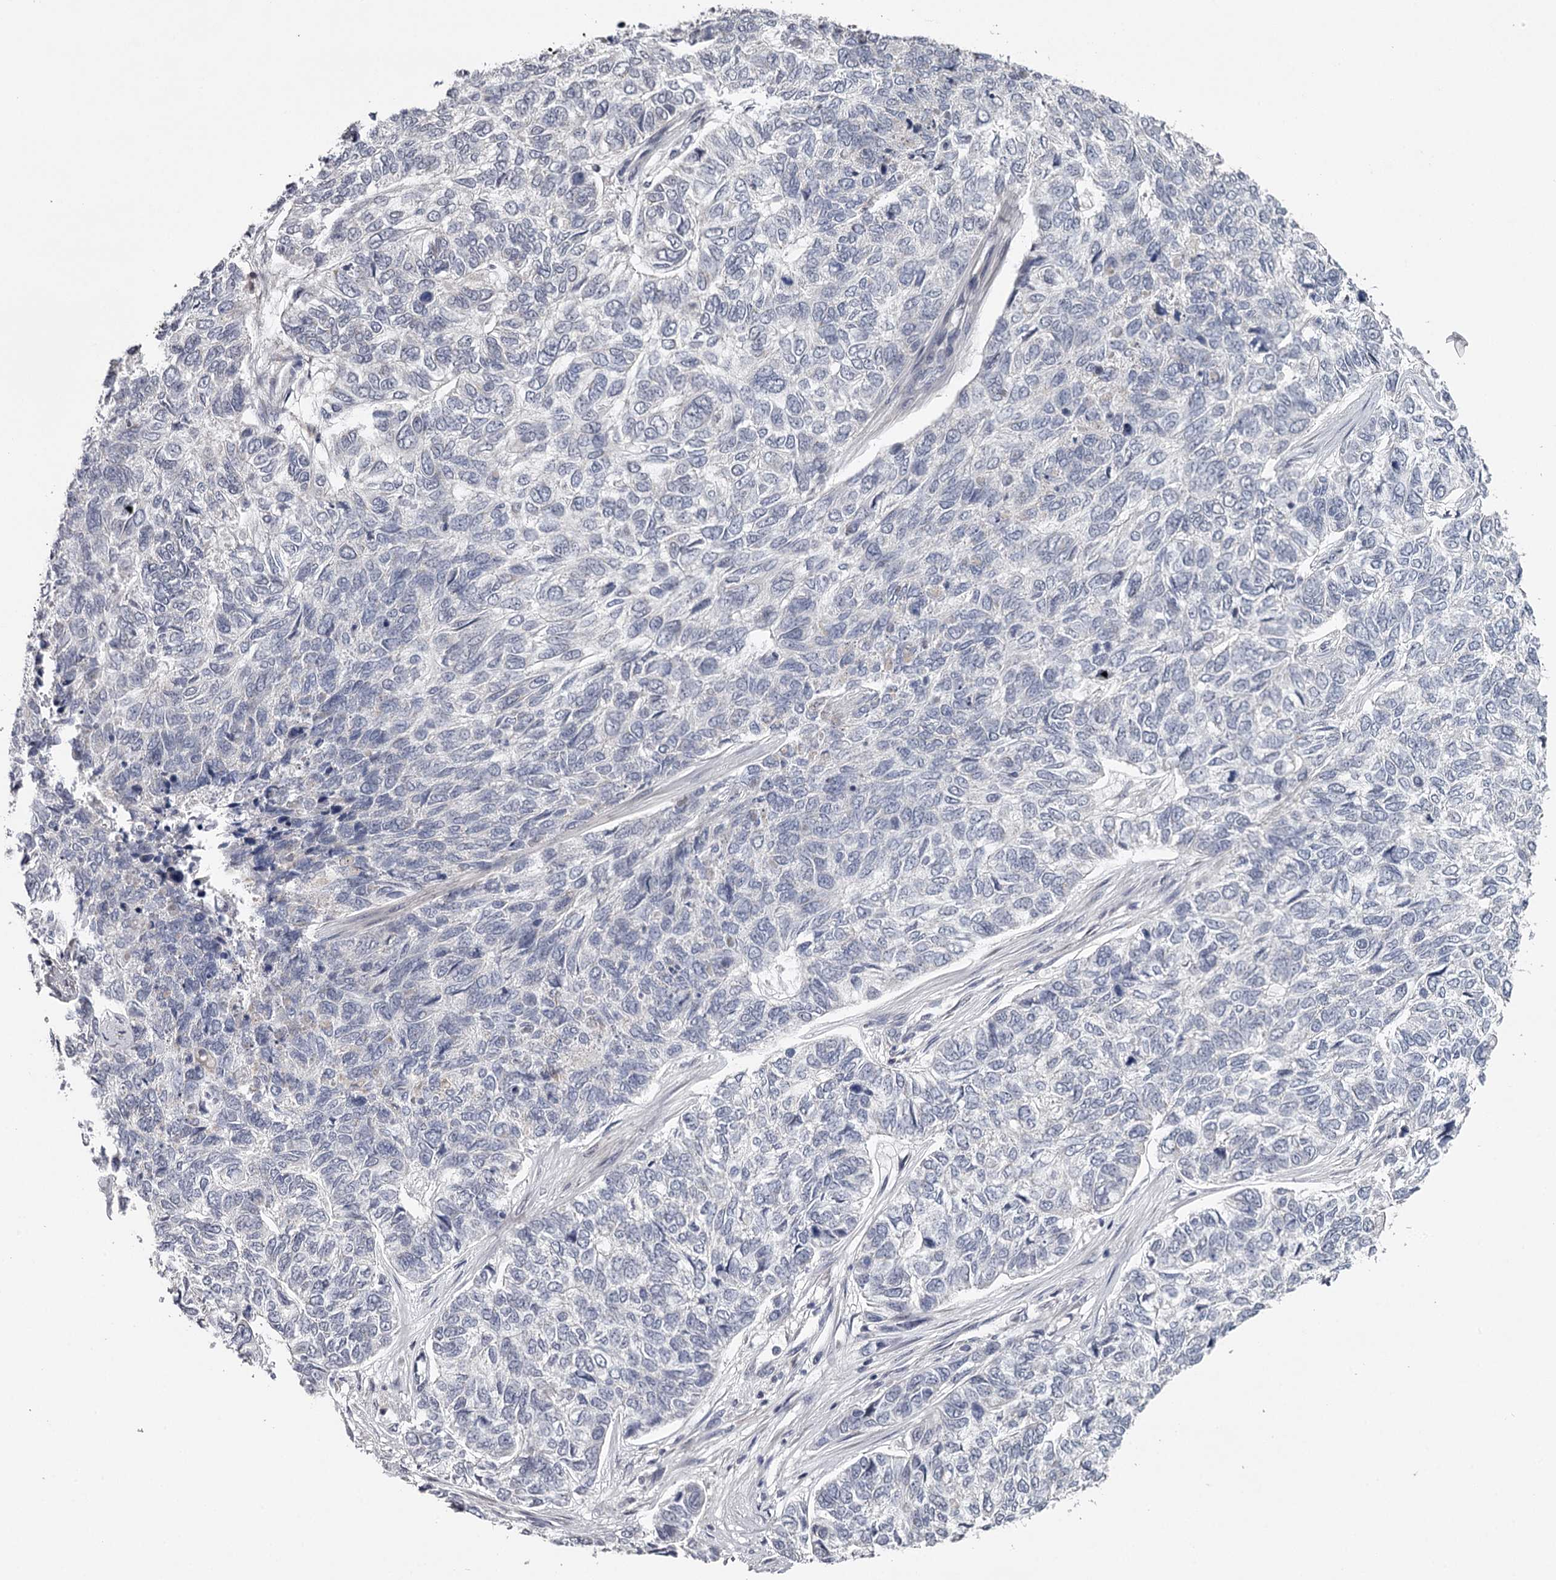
{"staining": {"intensity": "negative", "quantity": "none", "location": "none"}, "tissue": "skin cancer", "cell_type": "Tumor cells", "image_type": "cancer", "snomed": [{"axis": "morphology", "description": "Basal cell carcinoma"}, {"axis": "topography", "description": "Skin"}], "caption": "High magnification brightfield microscopy of skin basal cell carcinoma stained with DAB (brown) and counterstained with hematoxylin (blue): tumor cells show no significant expression. (Stains: DAB (3,3'-diaminobenzidine) immunohistochemistry (IHC) with hematoxylin counter stain, Microscopy: brightfield microscopy at high magnification).", "gene": "GTSF1", "patient": {"sex": "female", "age": 65}}